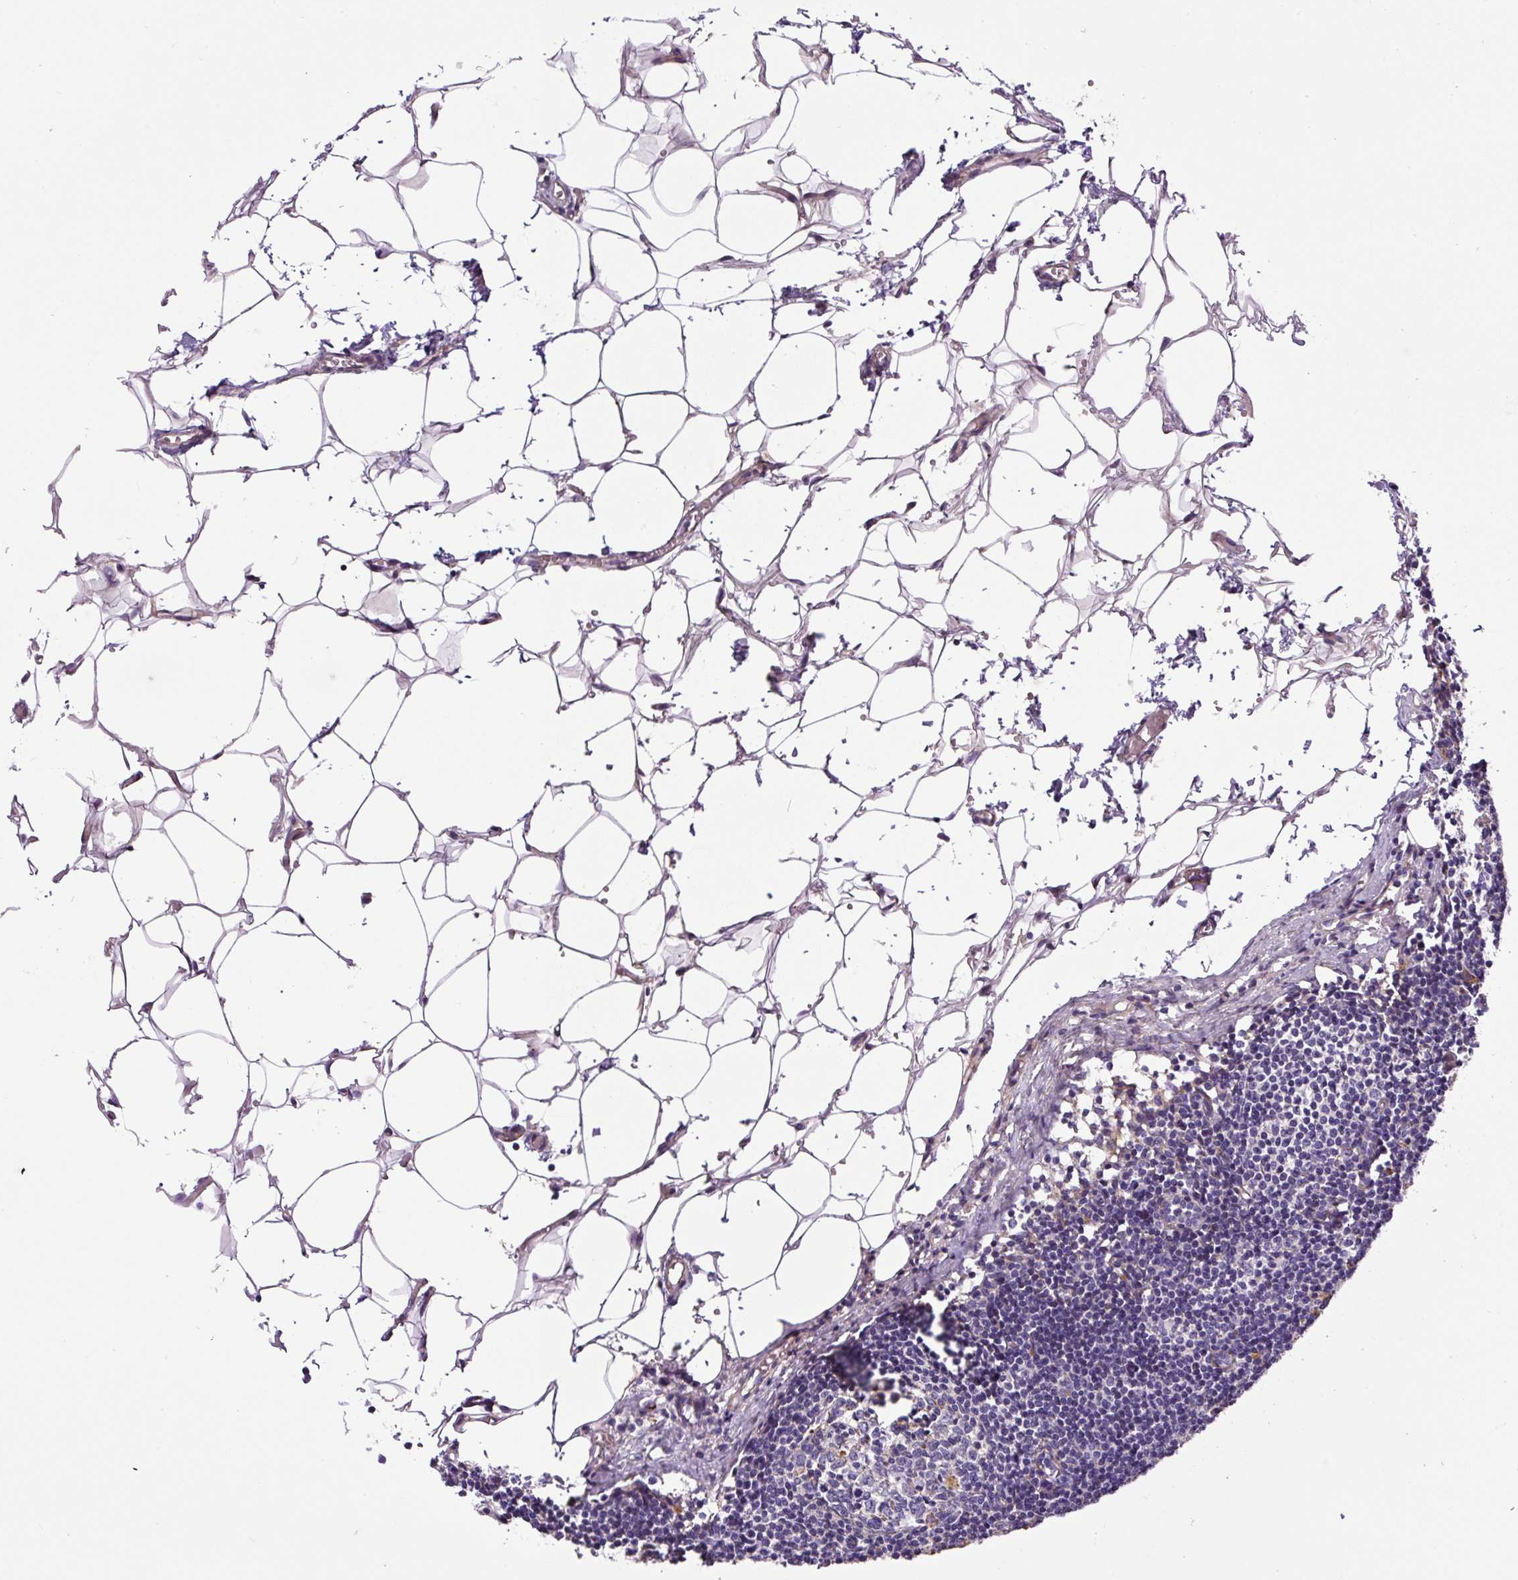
{"staining": {"intensity": "negative", "quantity": "none", "location": "none"}, "tissue": "lymph node", "cell_type": "Germinal center cells", "image_type": "normal", "snomed": [{"axis": "morphology", "description": "Normal tissue, NOS"}, {"axis": "topography", "description": "Lymph node"}], "caption": "There is no significant staining in germinal center cells of lymph node. (DAB (3,3'-diaminobenzidine) immunohistochemistry, high magnification).", "gene": "RNF170", "patient": {"sex": "male", "age": 49}}